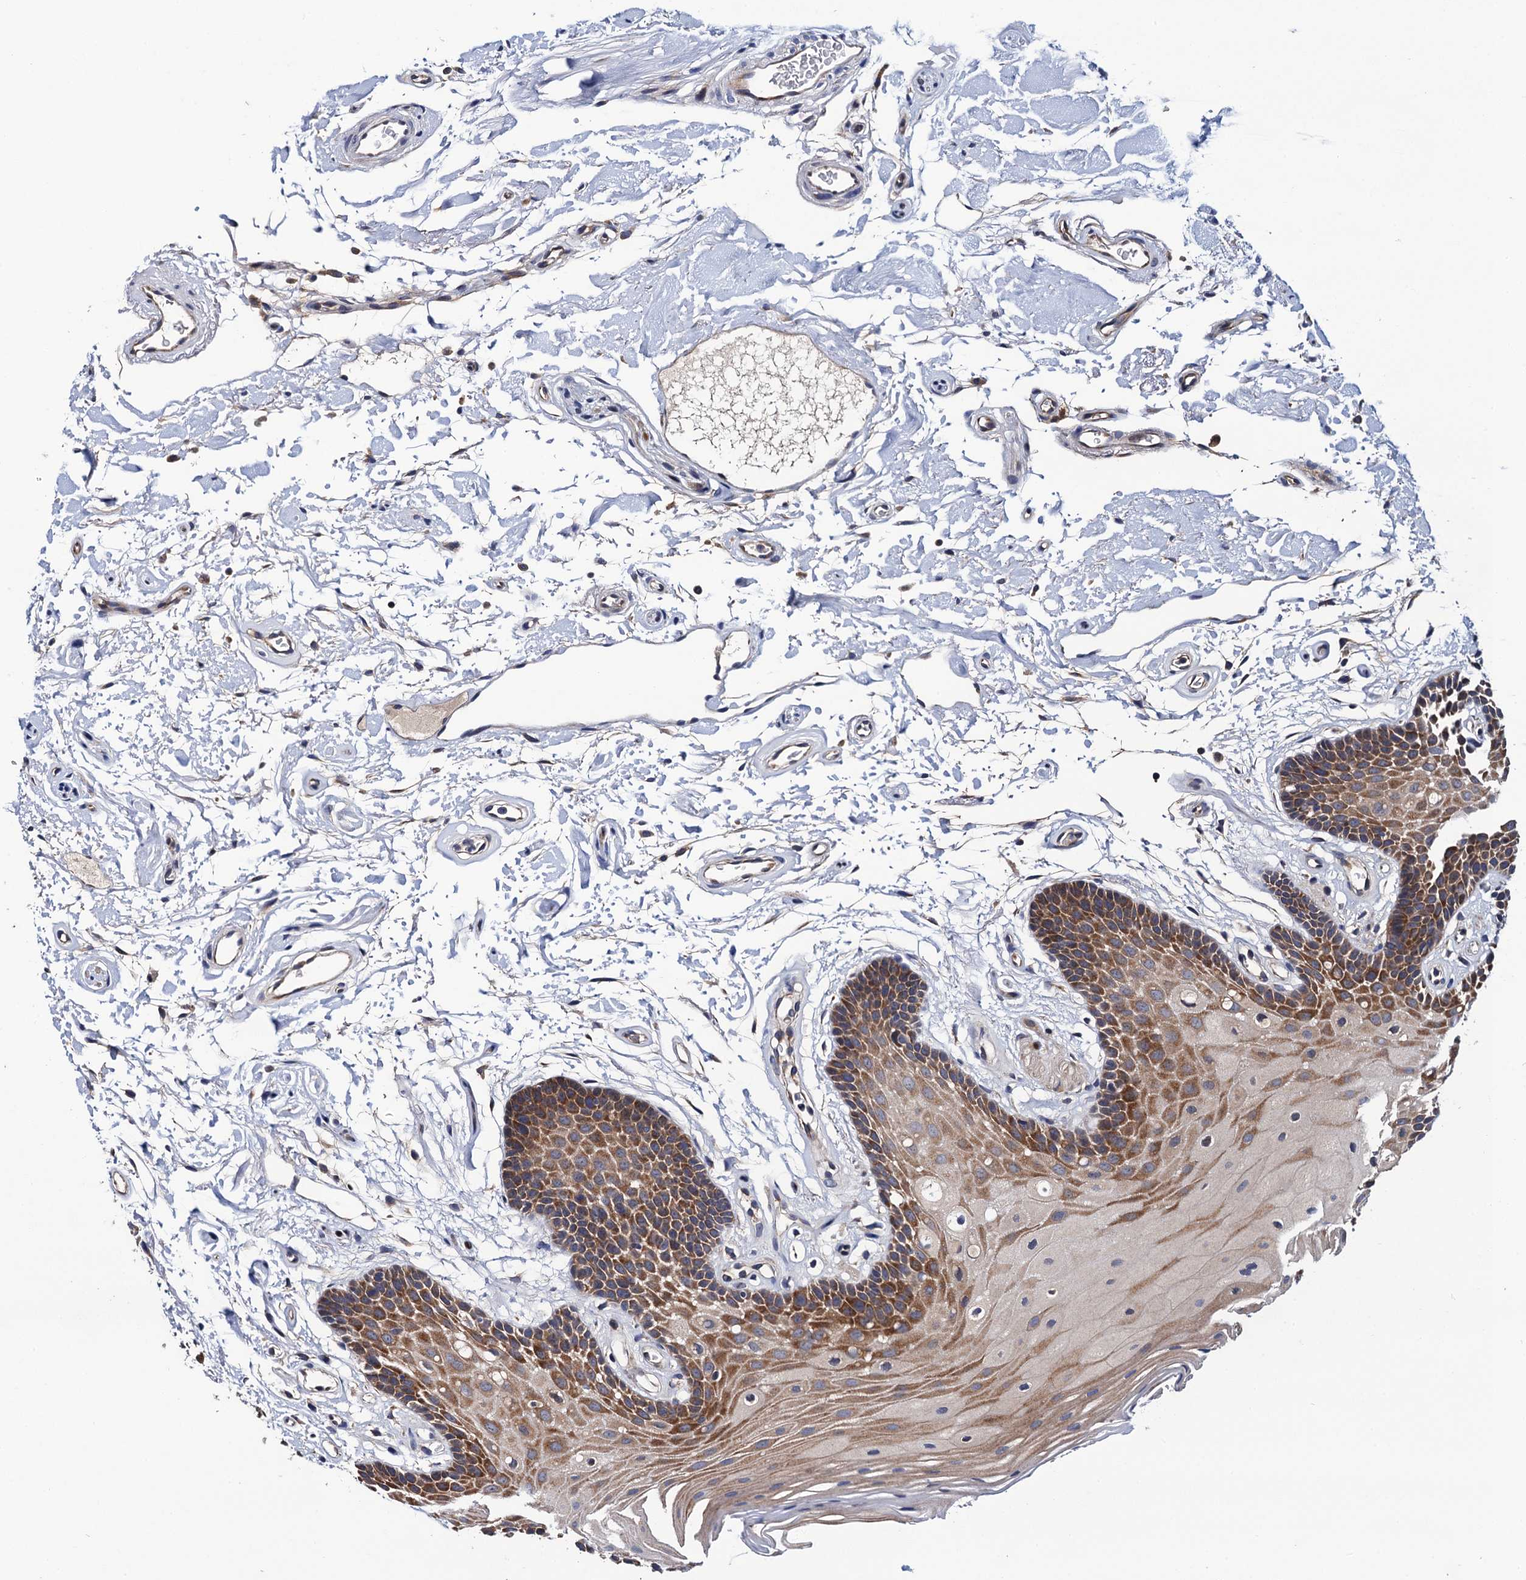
{"staining": {"intensity": "moderate", "quantity": ">75%", "location": "cytoplasmic/membranous"}, "tissue": "oral mucosa", "cell_type": "Squamous epithelial cells", "image_type": "normal", "snomed": [{"axis": "morphology", "description": "Normal tissue, NOS"}, {"axis": "topography", "description": "Oral tissue"}], "caption": "DAB (3,3'-diaminobenzidine) immunohistochemical staining of normal oral mucosa reveals moderate cytoplasmic/membranous protein staining in about >75% of squamous epithelial cells.", "gene": "TRMT112", "patient": {"sex": "male", "age": 62}}